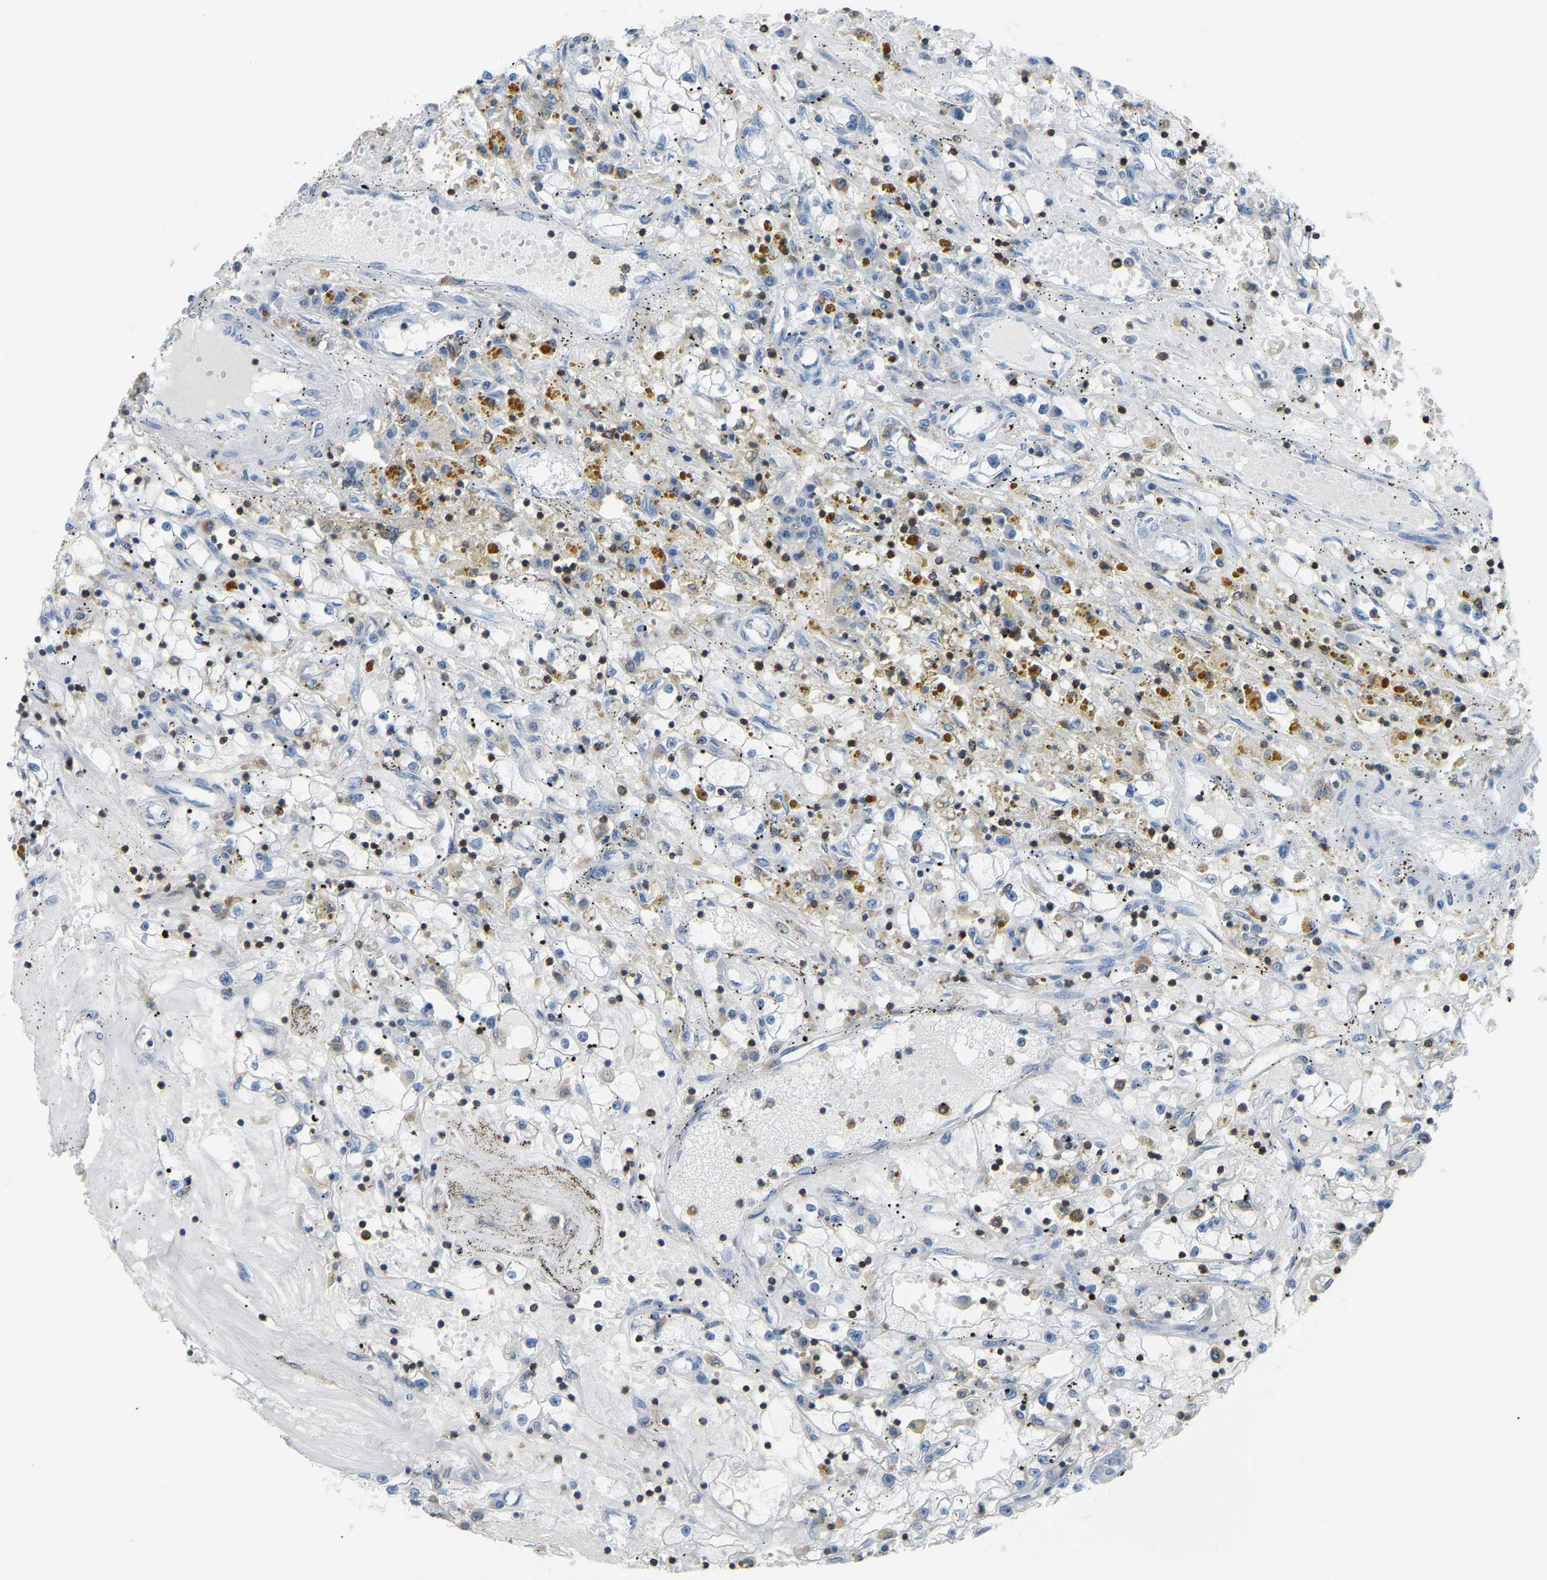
{"staining": {"intensity": "negative", "quantity": "none", "location": "none"}, "tissue": "renal cancer", "cell_type": "Tumor cells", "image_type": "cancer", "snomed": [{"axis": "morphology", "description": "Adenocarcinoma, NOS"}, {"axis": "topography", "description": "Kidney"}], "caption": "High magnification brightfield microscopy of renal cancer stained with DAB (3,3'-diaminobenzidine) (brown) and counterstained with hematoxylin (blue): tumor cells show no significant expression.", "gene": "ARHGAP45", "patient": {"sex": "male", "age": 56}}